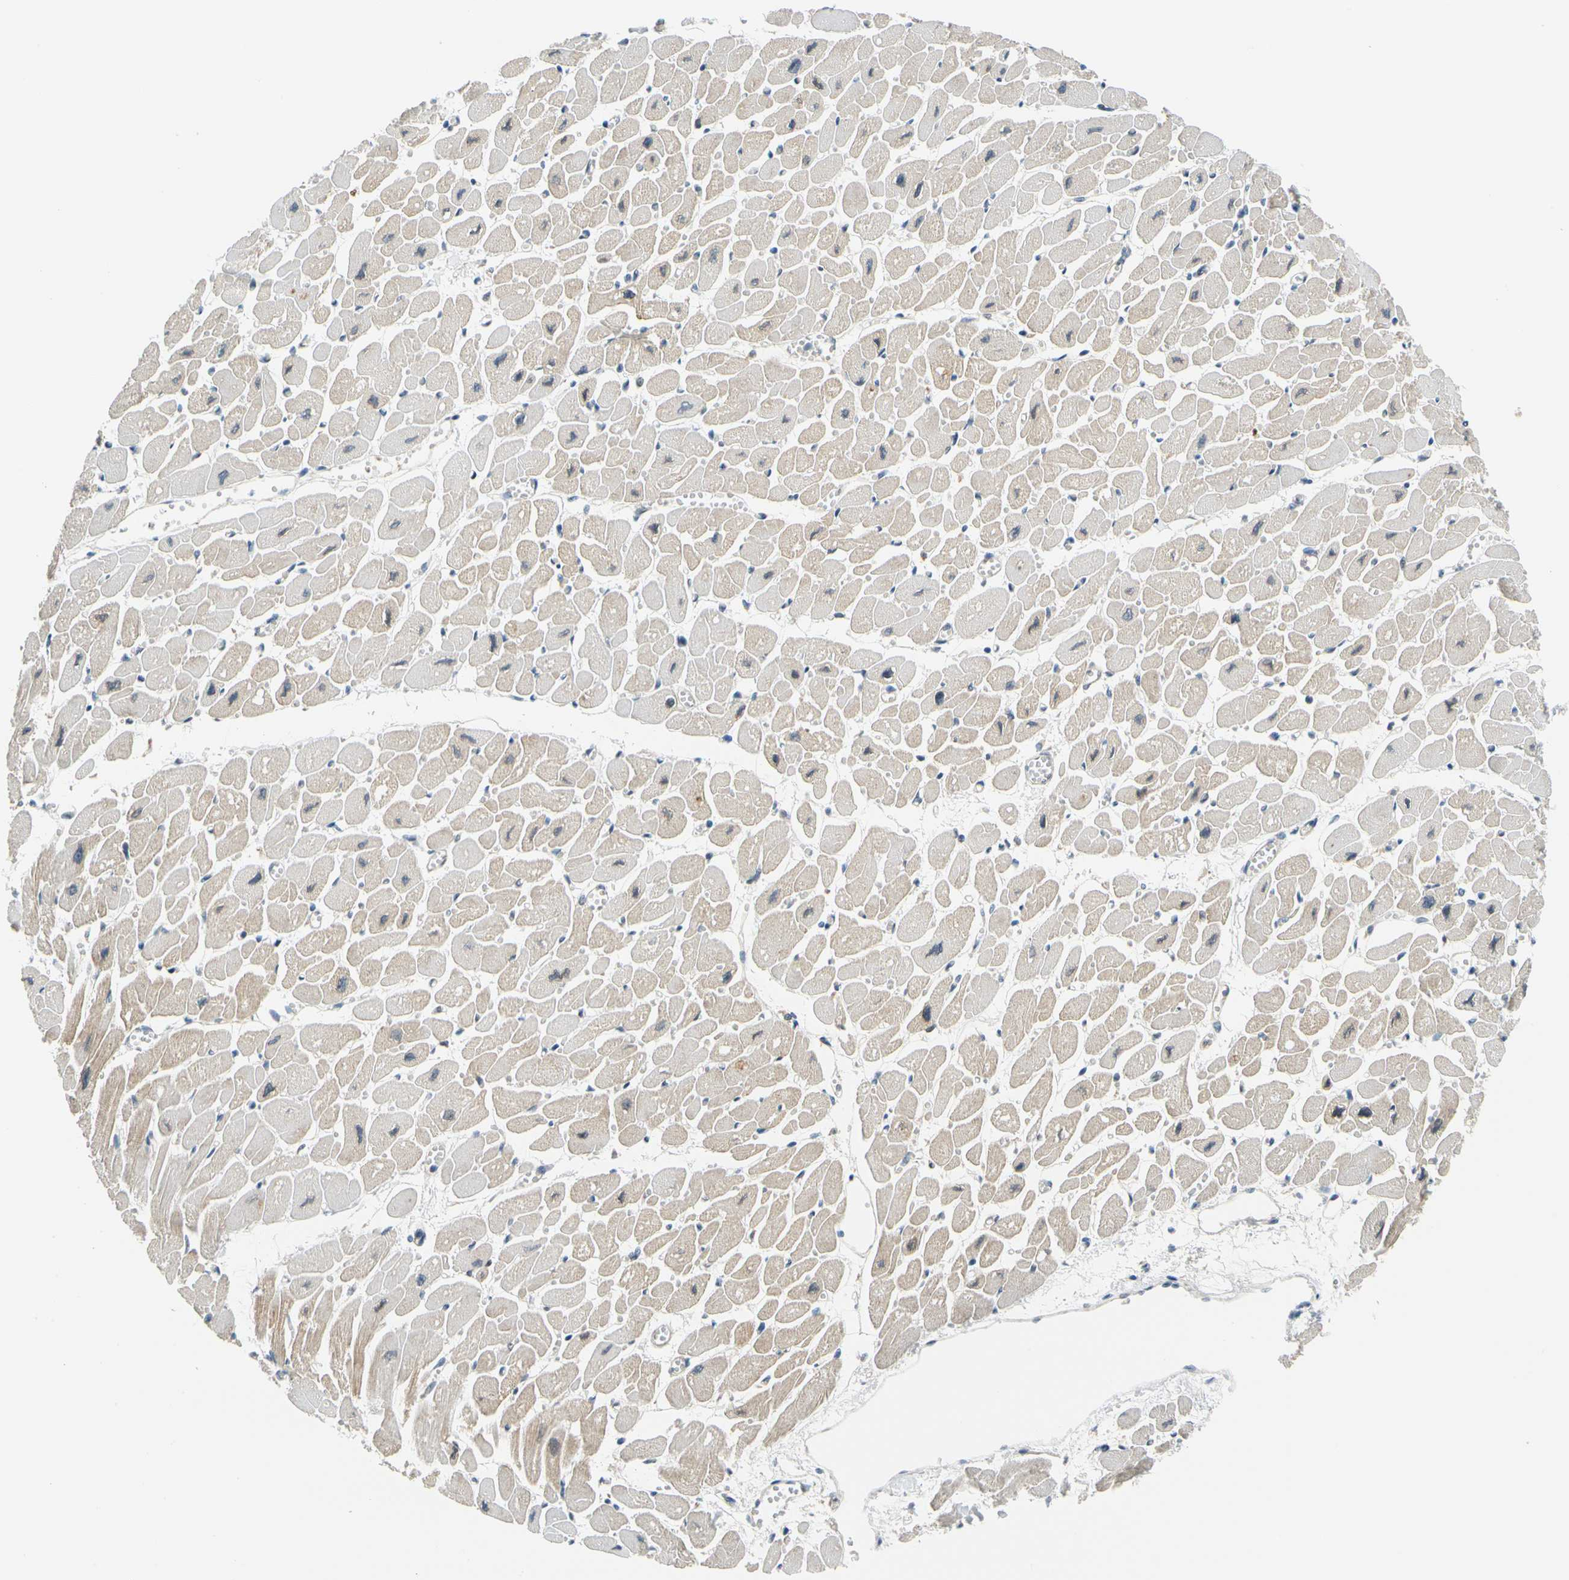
{"staining": {"intensity": "weak", "quantity": "<25%", "location": "cytoplasmic/membranous"}, "tissue": "heart muscle", "cell_type": "Cardiomyocytes", "image_type": "normal", "snomed": [{"axis": "morphology", "description": "Normal tissue, NOS"}, {"axis": "topography", "description": "Heart"}], "caption": "Immunohistochemistry of normal human heart muscle exhibits no expression in cardiomyocytes.", "gene": "MAPK9", "patient": {"sex": "female", "age": 54}}